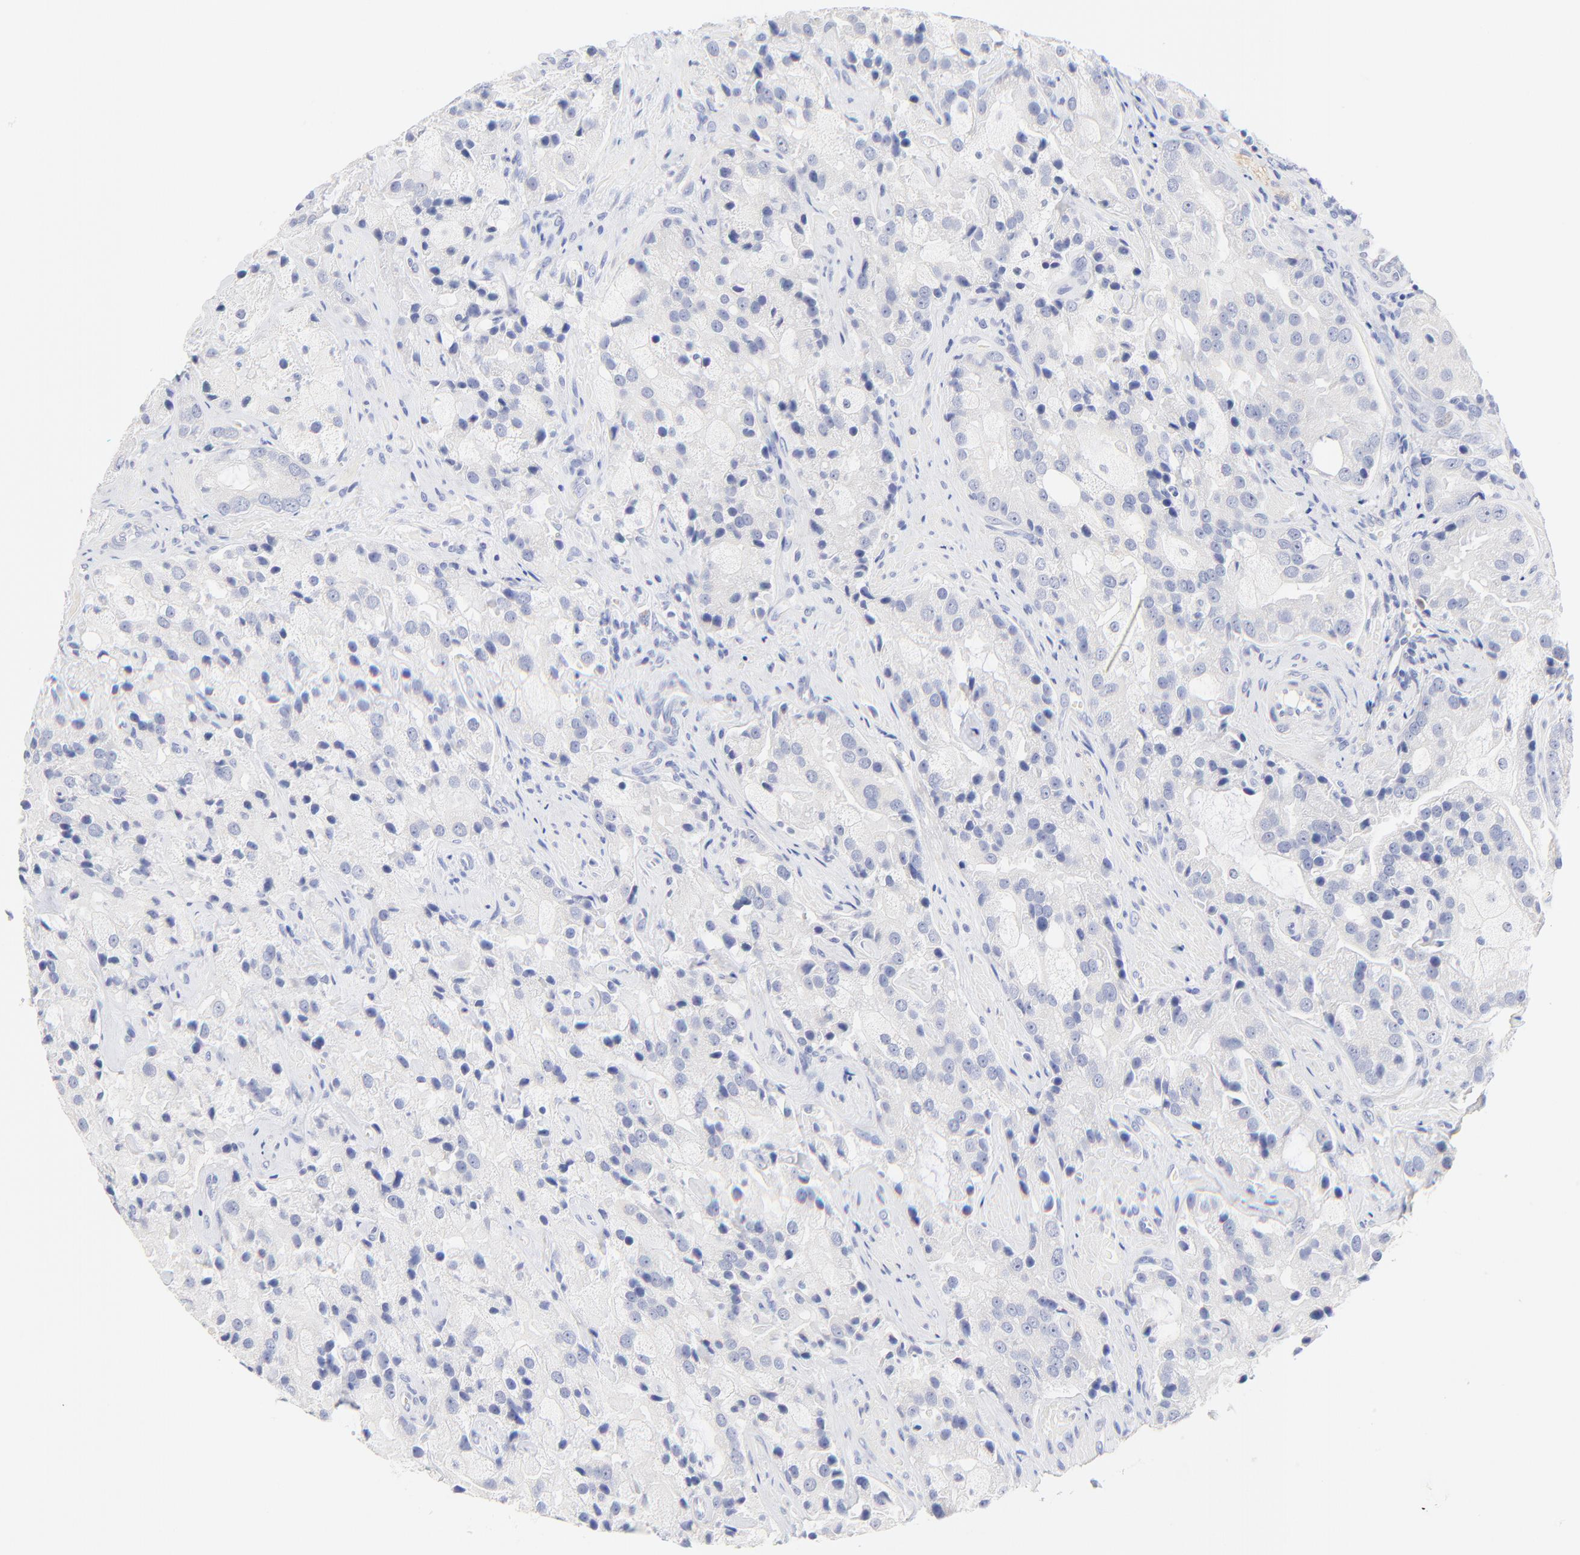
{"staining": {"intensity": "negative", "quantity": "none", "location": "none"}, "tissue": "prostate cancer", "cell_type": "Tumor cells", "image_type": "cancer", "snomed": [{"axis": "morphology", "description": "Adenocarcinoma, High grade"}, {"axis": "topography", "description": "Prostate"}], "caption": "Immunohistochemistry (IHC) photomicrograph of neoplastic tissue: prostate adenocarcinoma (high-grade) stained with DAB demonstrates no significant protein expression in tumor cells. The staining was performed using DAB (3,3'-diaminobenzidine) to visualize the protein expression in brown, while the nuclei were stained in blue with hematoxylin (Magnification: 20x).", "gene": "SULT4A1", "patient": {"sex": "male", "age": 70}}